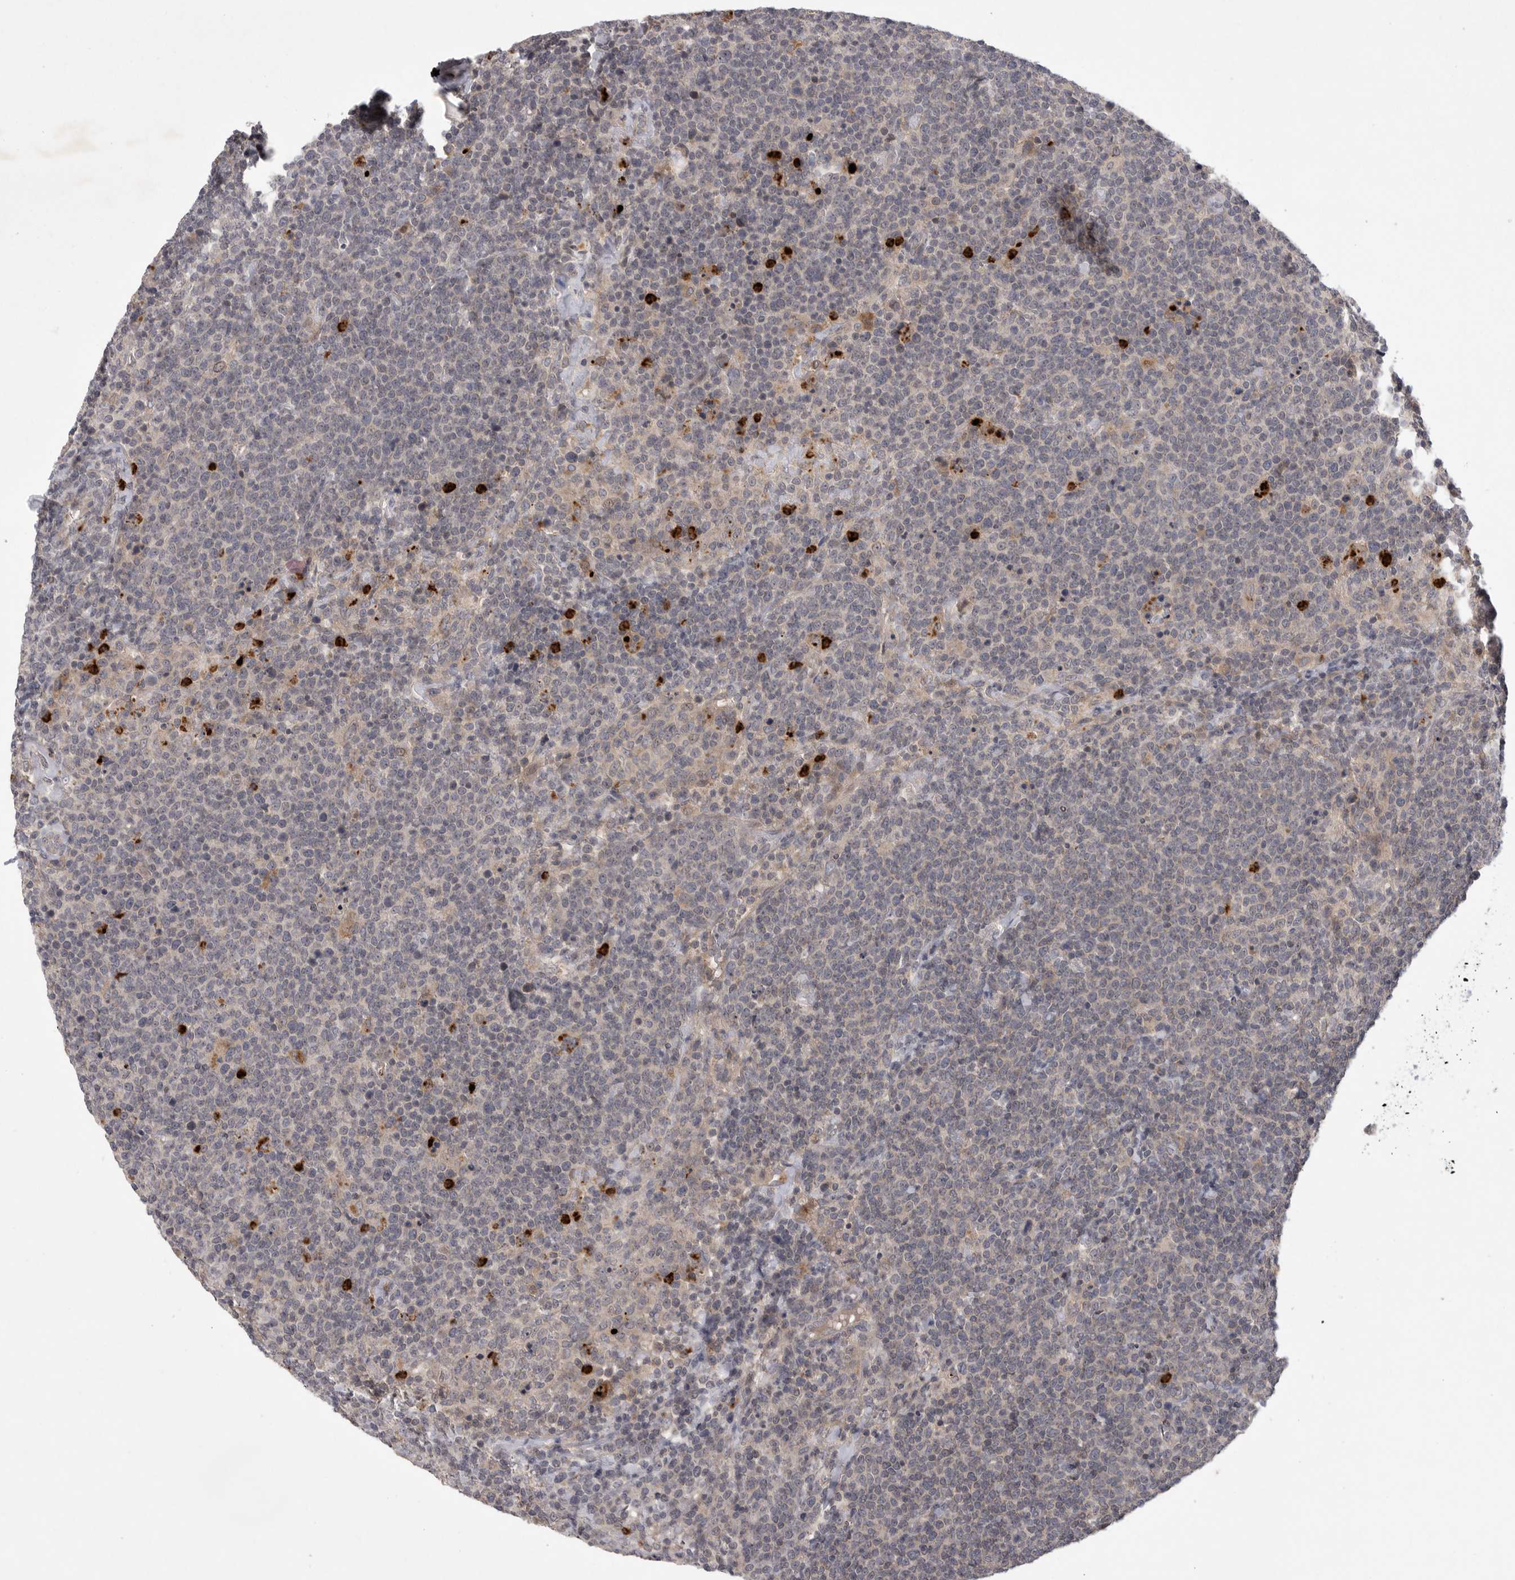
{"staining": {"intensity": "negative", "quantity": "none", "location": "none"}, "tissue": "lymphoma", "cell_type": "Tumor cells", "image_type": "cancer", "snomed": [{"axis": "morphology", "description": "Malignant lymphoma, non-Hodgkin's type, High grade"}, {"axis": "topography", "description": "Lymph node"}], "caption": "Image shows no protein positivity in tumor cells of lymphoma tissue.", "gene": "UBE3D", "patient": {"sex": "male", "age": 61}}